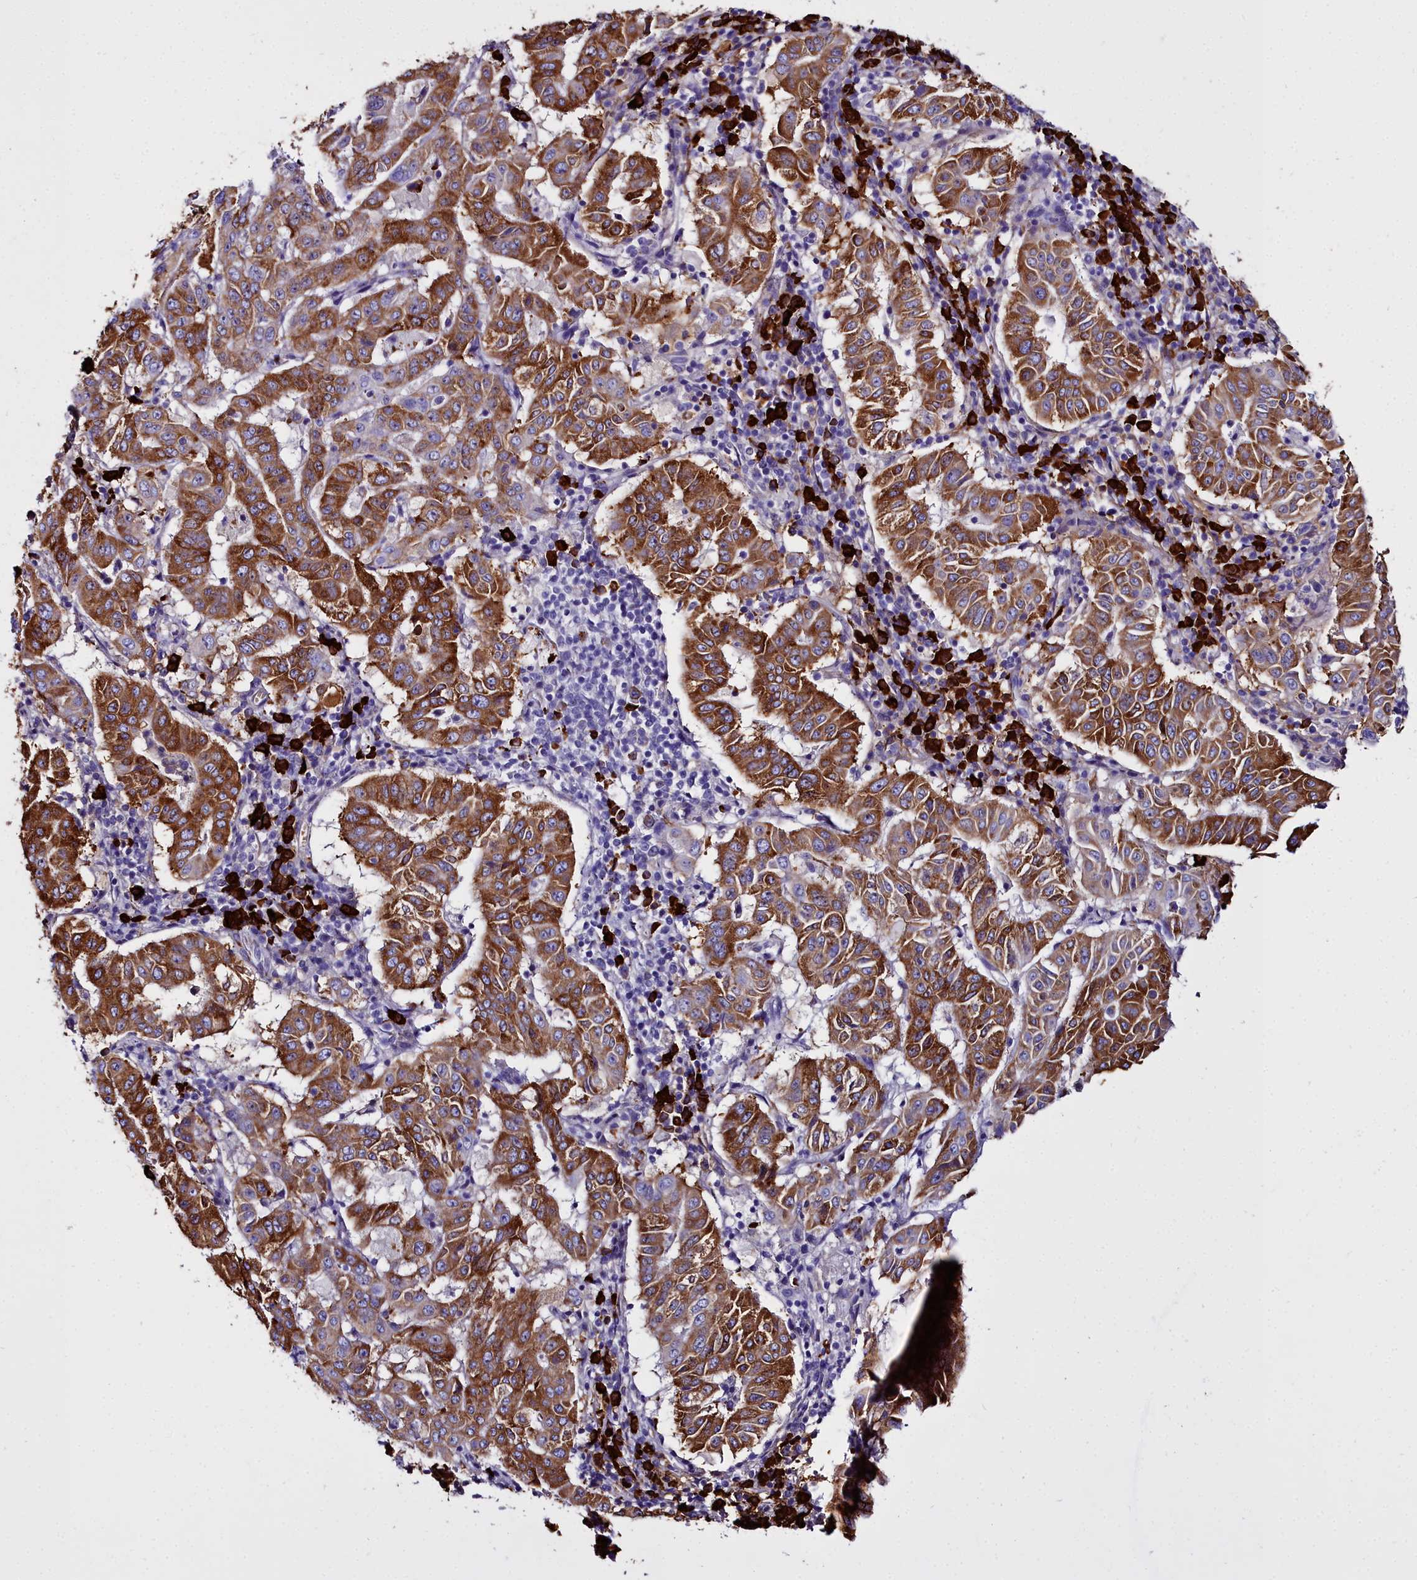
{"staining": {"intensity": "strong", "quantity": ">75%", "location": "cytoplasmic/membranous"}, "tissue": "pancreatic cancer", "cell_type": "Tumor cells", "image_type": "cancer", "snomed": [{"axis": "morphology", "description": "Adenocarcinoma, NOS"}, {"axis": "topography", "description": "Pancreas"}], "caption": "Brown immunohistochemical staining in pancreatic cancer displays strong cytoplasmic/membranous positivity in approximately >75% of tumor cells. (DAB (3,3'-diaminobenzidine) = brown stain, brightfield microscopy at high magnification).", "gene": "TXNDC5", "patient": {"sex": "male", "age": 63}}